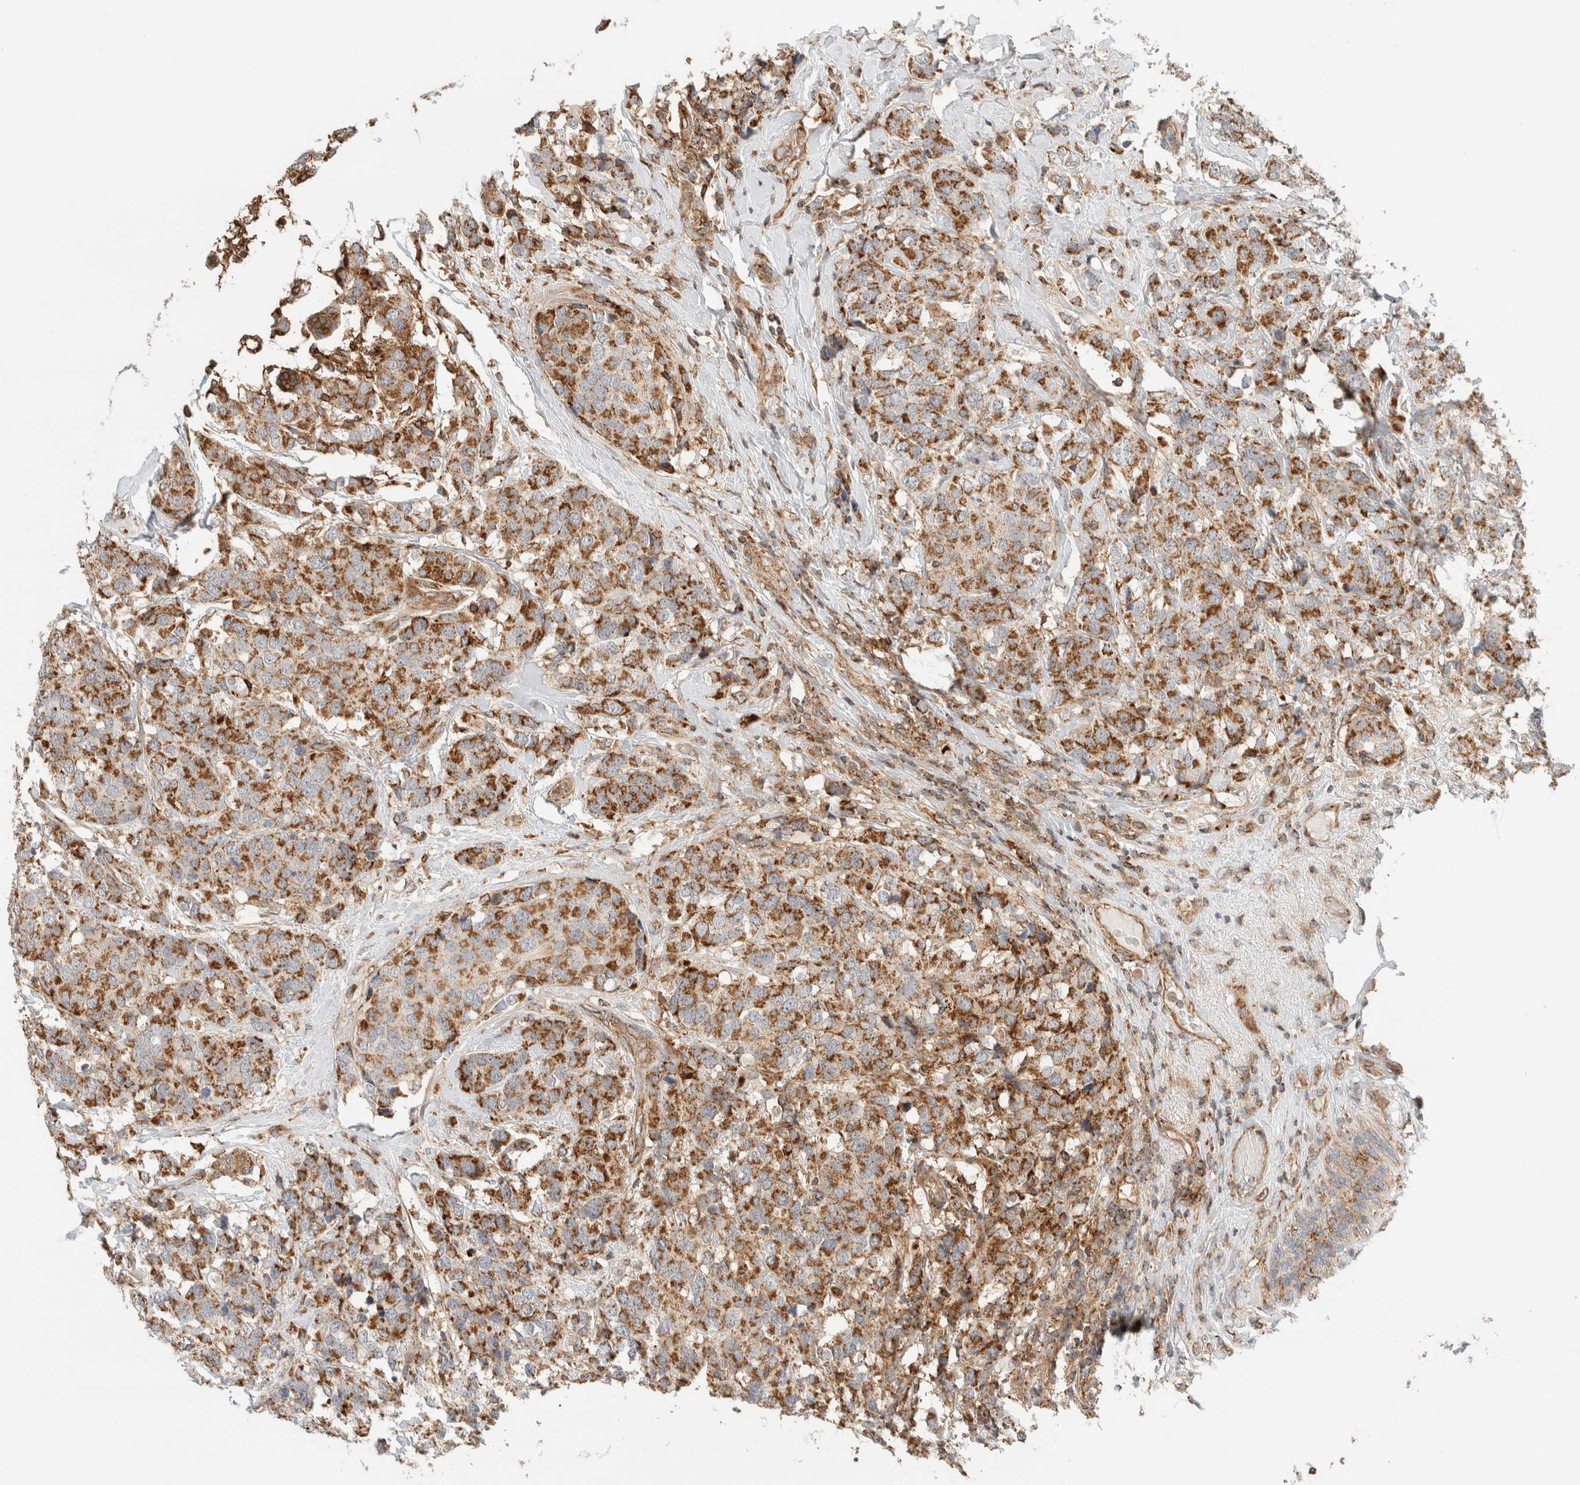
{"staining": {"intensity": "strong", "quantity": ">75%", "location": "cytoplasmic/membranous"}, "tissue": "breast cancer", "cell_type": "Tumor cells", "image_type": "cancer", "snomed": [{"axis": "morphology", "description": "Lobular carcinoma"}, {"axis": "topography", "description": "Breast"}], "caption": "The image exhibits staining of breast cancer, revealing strong cytoplasmic/membranous protein positivity (brown color) within tumor cells. The staining was performed using DAB (3,3'-diaminobenzidine) to visualize the protein expression in brown, while the nuclei were stained in blue with hematoxylin (Magnification: 20x).", "gene": "MRM3", "patient": {"sex": "female", "age": 59}}